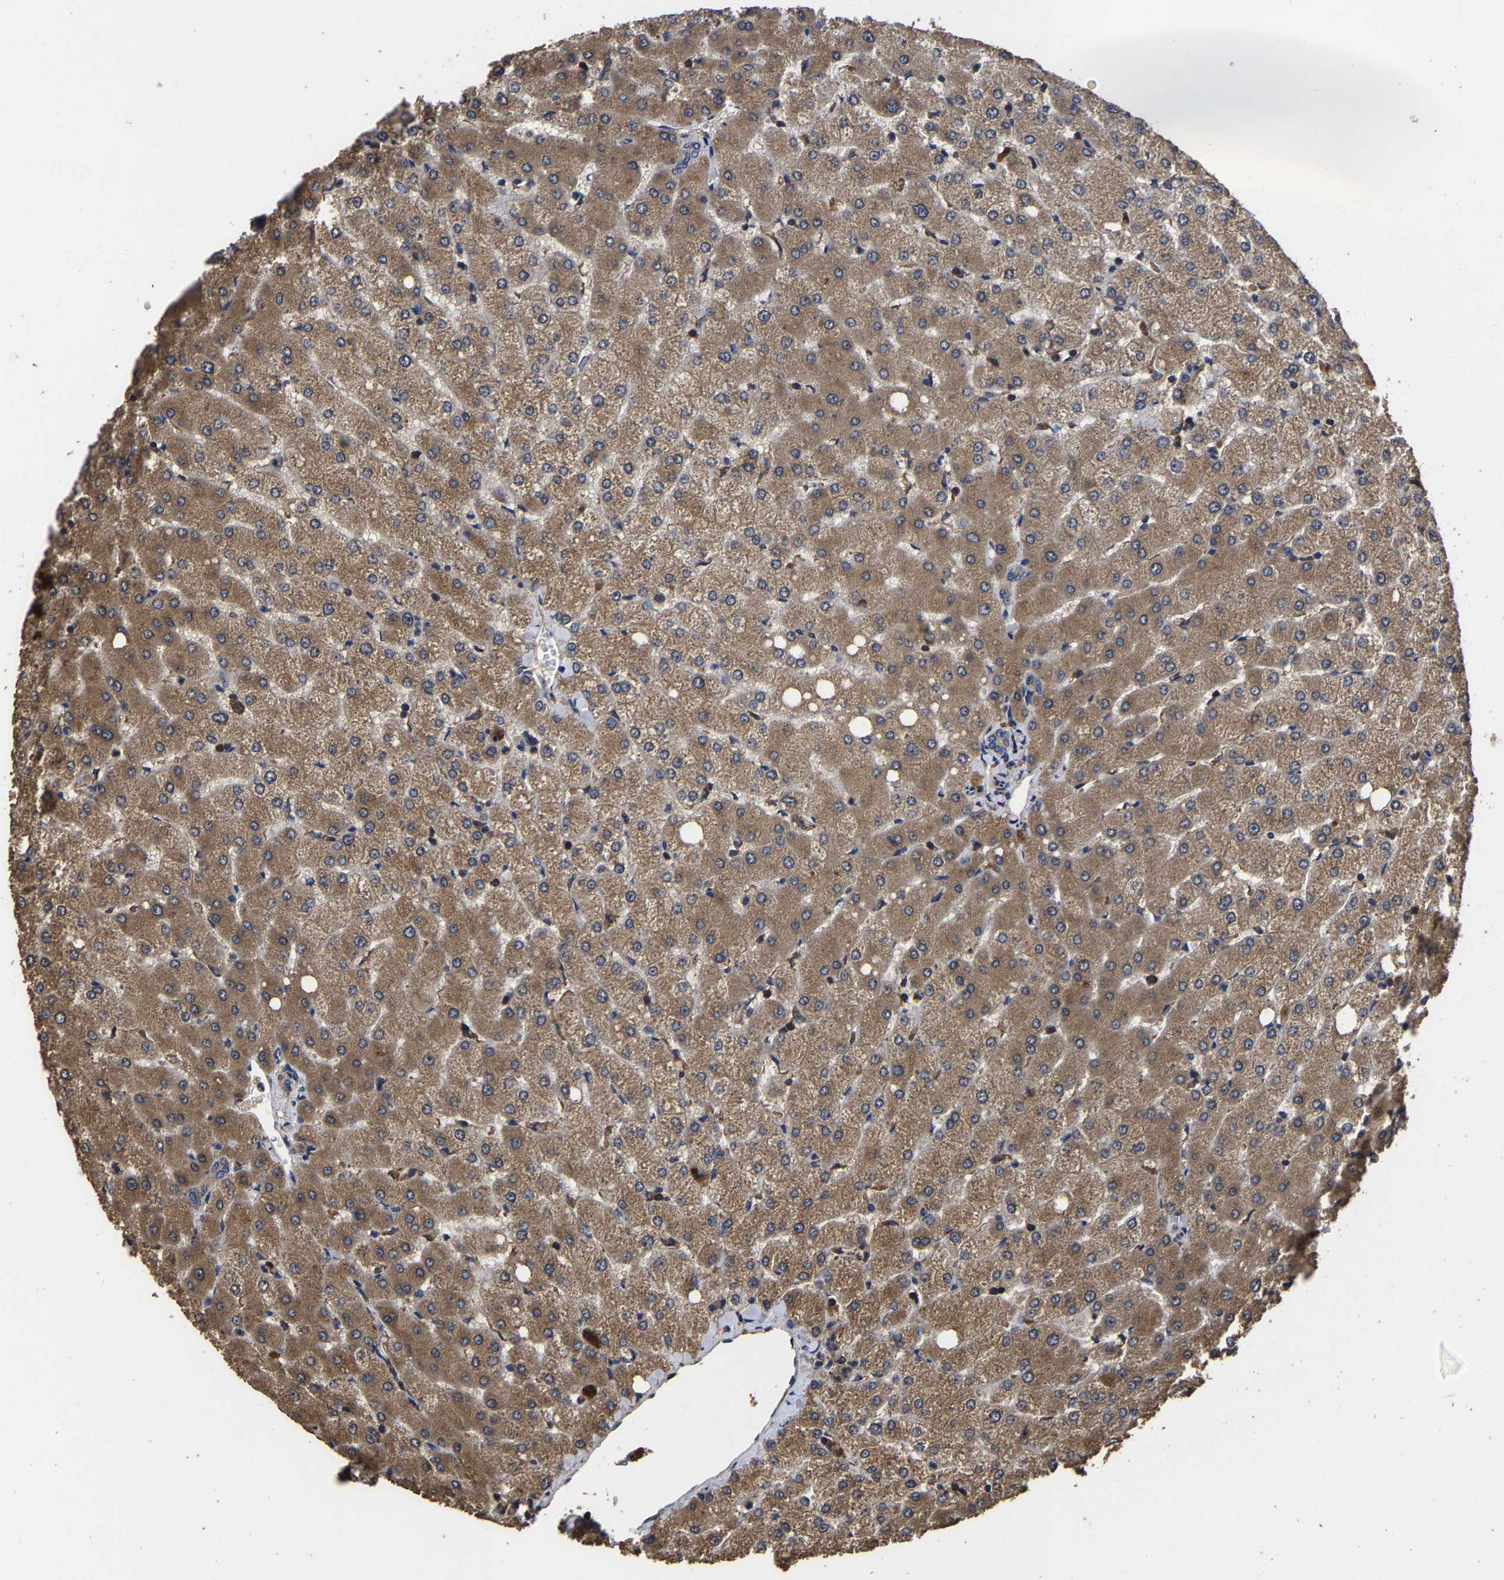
{"staining": {"intensity": "weak", "quantity": ">75%", "location": "cytoplasmic/membranous"}, "tissue": "liver", "cell_type": "Cholangiocytes", "image_type": "normal", "snomed": [{"axis": "morphology", "description": "Normal tissue, NOS"}, {"axis": "topography", "description": "Liver"}], "caption": "Immunohistochemistry of normal human liver reveals low levels of weak cytoplasmic/membranous positivity in about >75% of cholangiocytes. (brown staining indicates protein expression, while blue staining denotes nuclei).", "gene": "ITCH", "patient": {"sex": "female", "age": 54}}